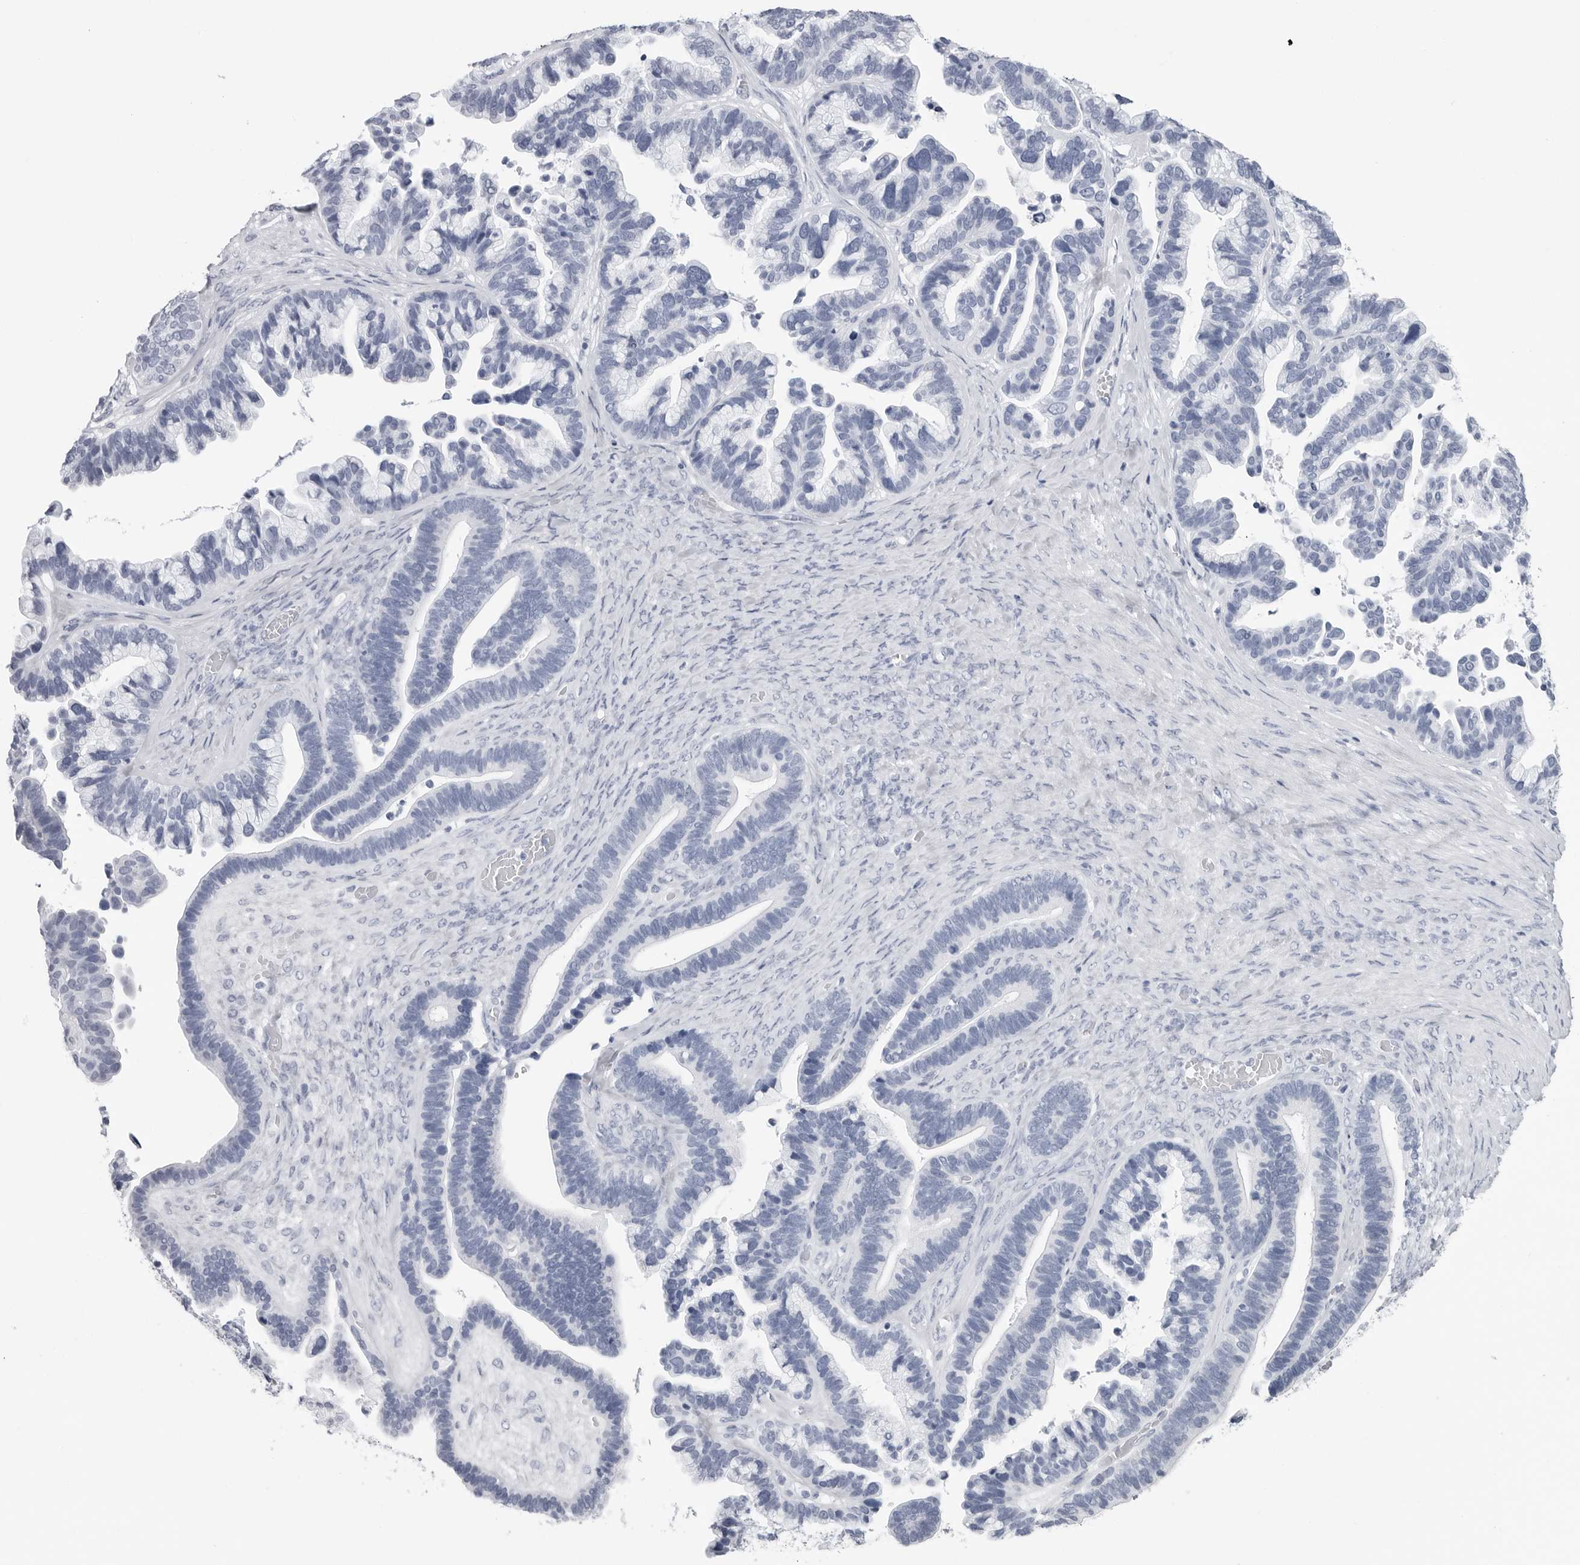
{"staining": {"intensity": "negative", "quantity": "none", "location": "none"}, "tissue": "ovarian cancer", "cell_type": "Tumor cells", "image_type": "cancer", "snomed": [{"axis": "morphology", "description": "Cystadenocarcinoma, serous, NOS"}, {"axis": "topography", "description": "Ovary"}], "caption": "A histopathology image of ovarian serous cystadenocarcinoma stained for a protein exhibits no brown staining in tumor cells.", "gene": "CSH1", "patient": {"sex": "female", "age": 56}}